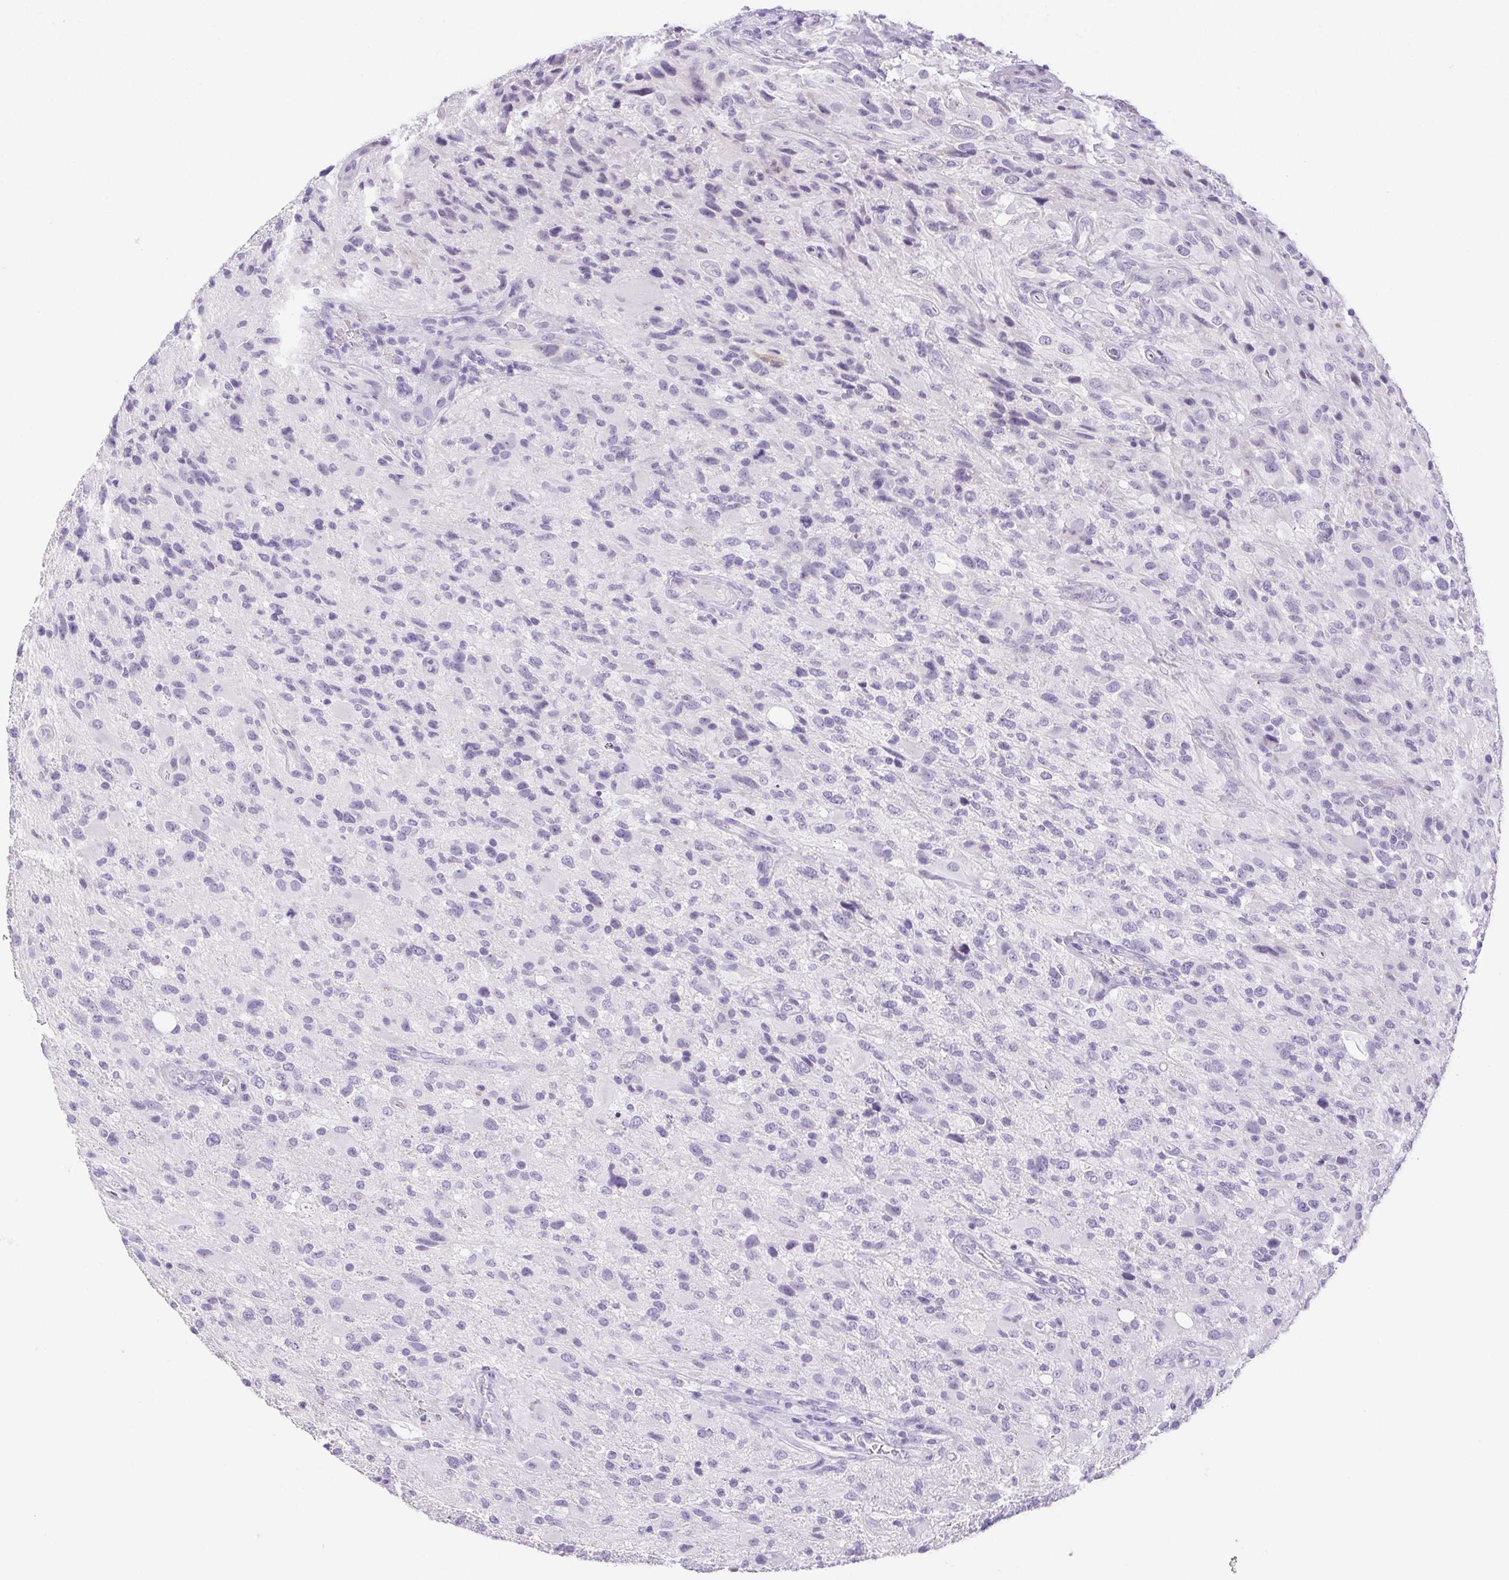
{"staining": {"intensity": "negative", "quantity": "none", "location": "none"}, "tissue": "glioma", "cell_type": "Tumor cells", "image_type": "cancer", "snomed": [{"axis": "morphology", "description": "Glioma, malignant, High grade"}, {"axis": "topography", "description": "Brain"}], "caption": "The immunohistochemistry (IHC) histopathology image has no significant positivity in tumor cells of malignant glioma (high-grade) tissue. Brightfield microscopy of IHC stained with DAB (brown) and hematoxylin (blue), captured at high magnification.", "gene": "PAPPA2", "patient": {"sex": "male", "age": 53}}